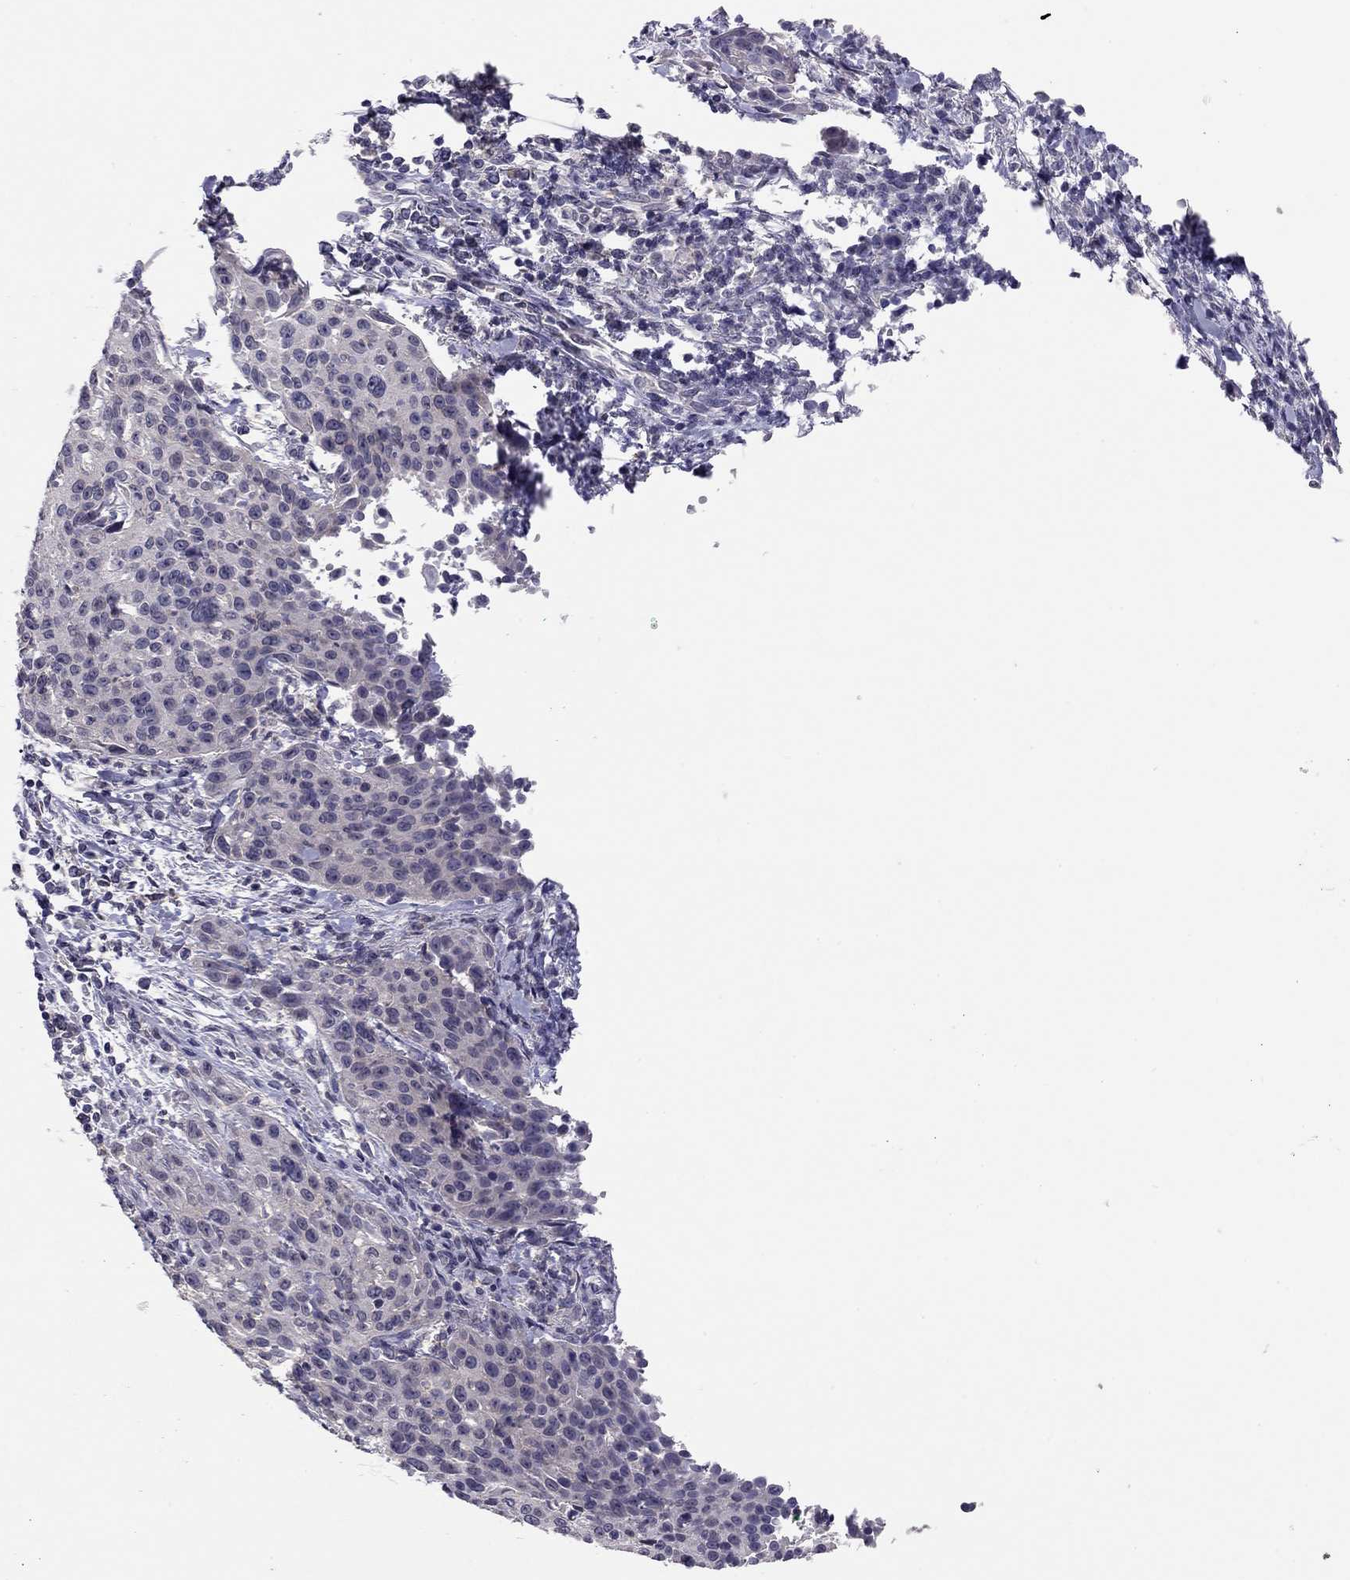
{"staining": {"intensity": "negative", "quantity": "none", "location": "none"}, "tissue": "cervical cancer", "cell_type": "Tumor cells", "image_type": "cancer", "snomed": [{"axis": "morphology", "description": "Squamous cell carcinoma, NOS"}, {"axis": "topography", "description": "Cervix"}], "caption": "Cervical cancer (squamous cell carcinoma) was stained to show a protein in brown. There is no significant positivity in tumor cells.", "gene": "SCARB1", "patient": {"sex": "female", "age": 26}}